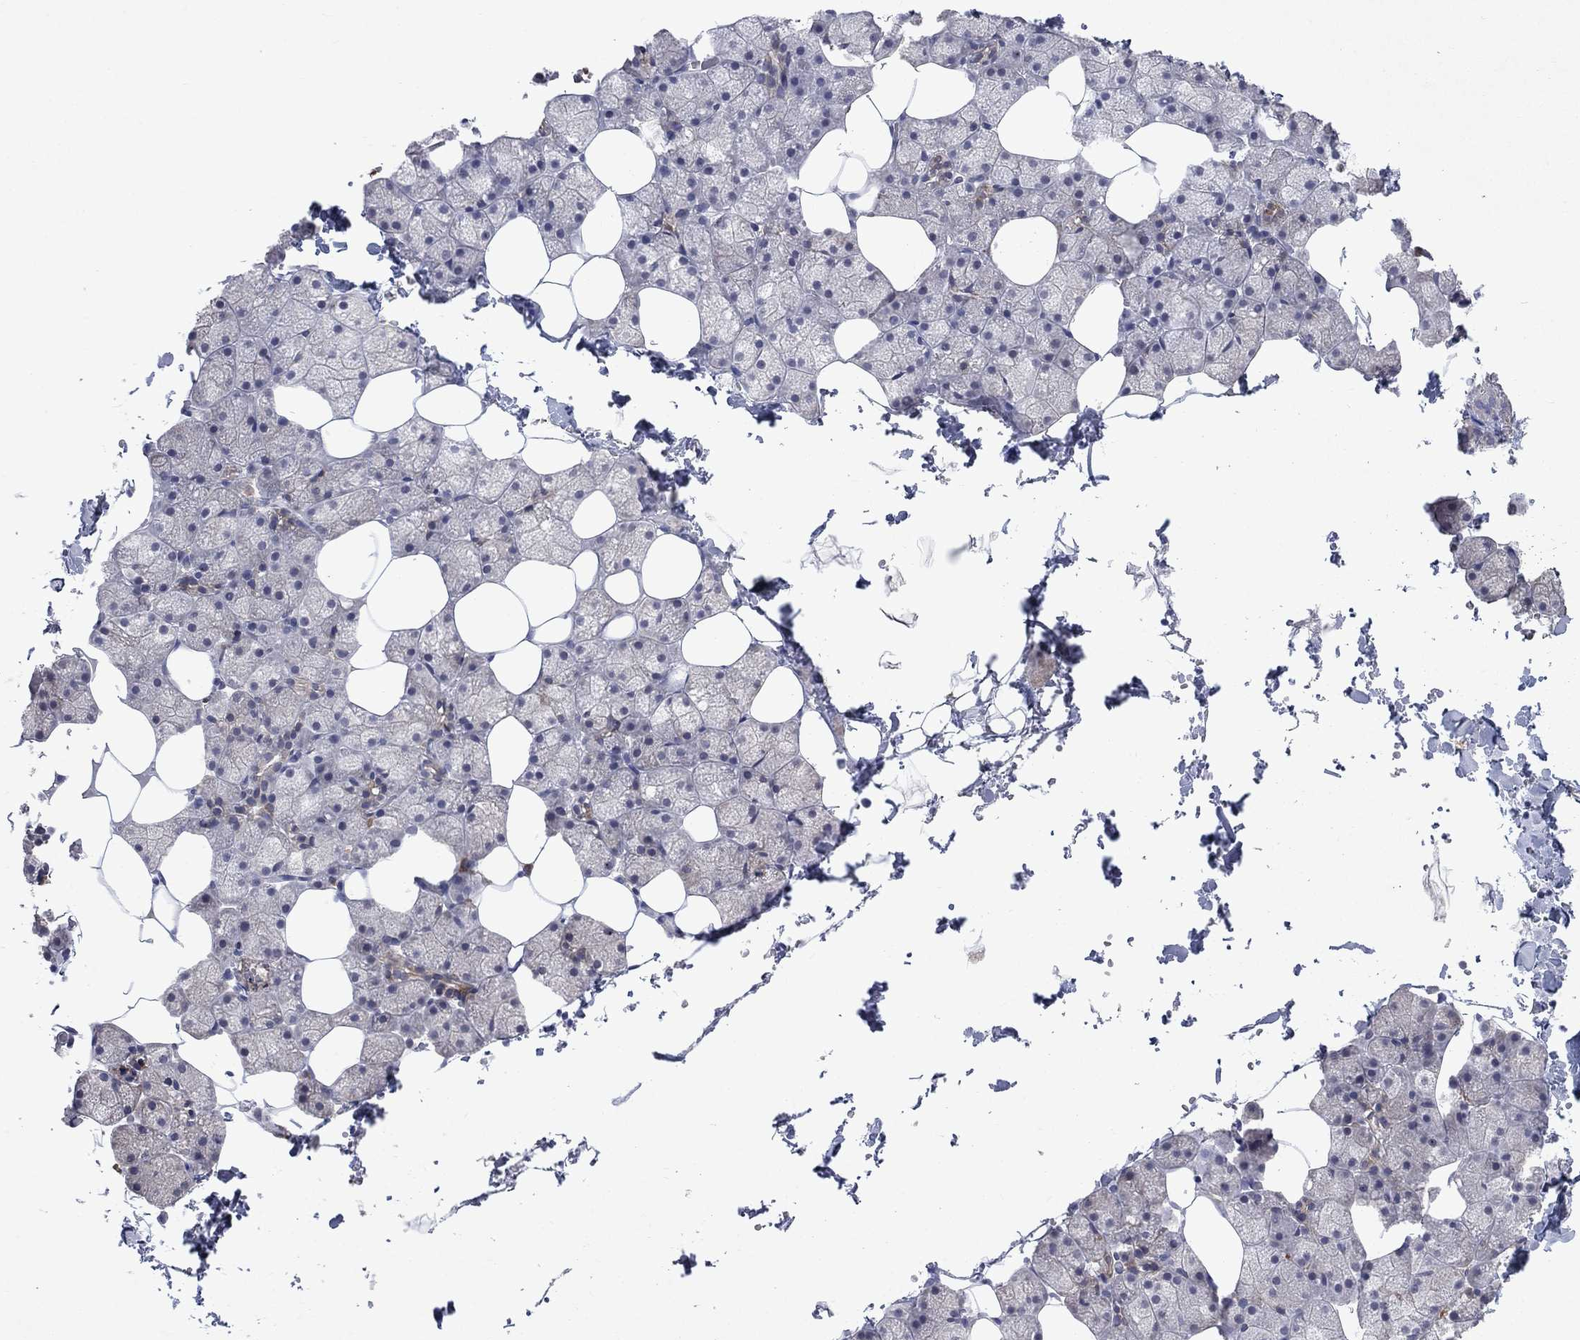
{"staining": {"intensity": "moderate", "quantity": "<25%", "location": "cytoplasmic/membranous"}, "tissue": "salivary gland", "cell_type": "Glandular cells", "image_type": "normal", "snomed": [{"axis": "morphology", "description": "Normal tissue, NOS"}, {"axis": "topography", "description": "Salivary gland"}], "caption": "Salivary gland stained for a protein (brown) reveals moderate cytoplasmic/membranous positive staining in approximately <25% of glandular cells.", "gene": "TMEM97", "patient": {"sex": "male", "age": 38}}